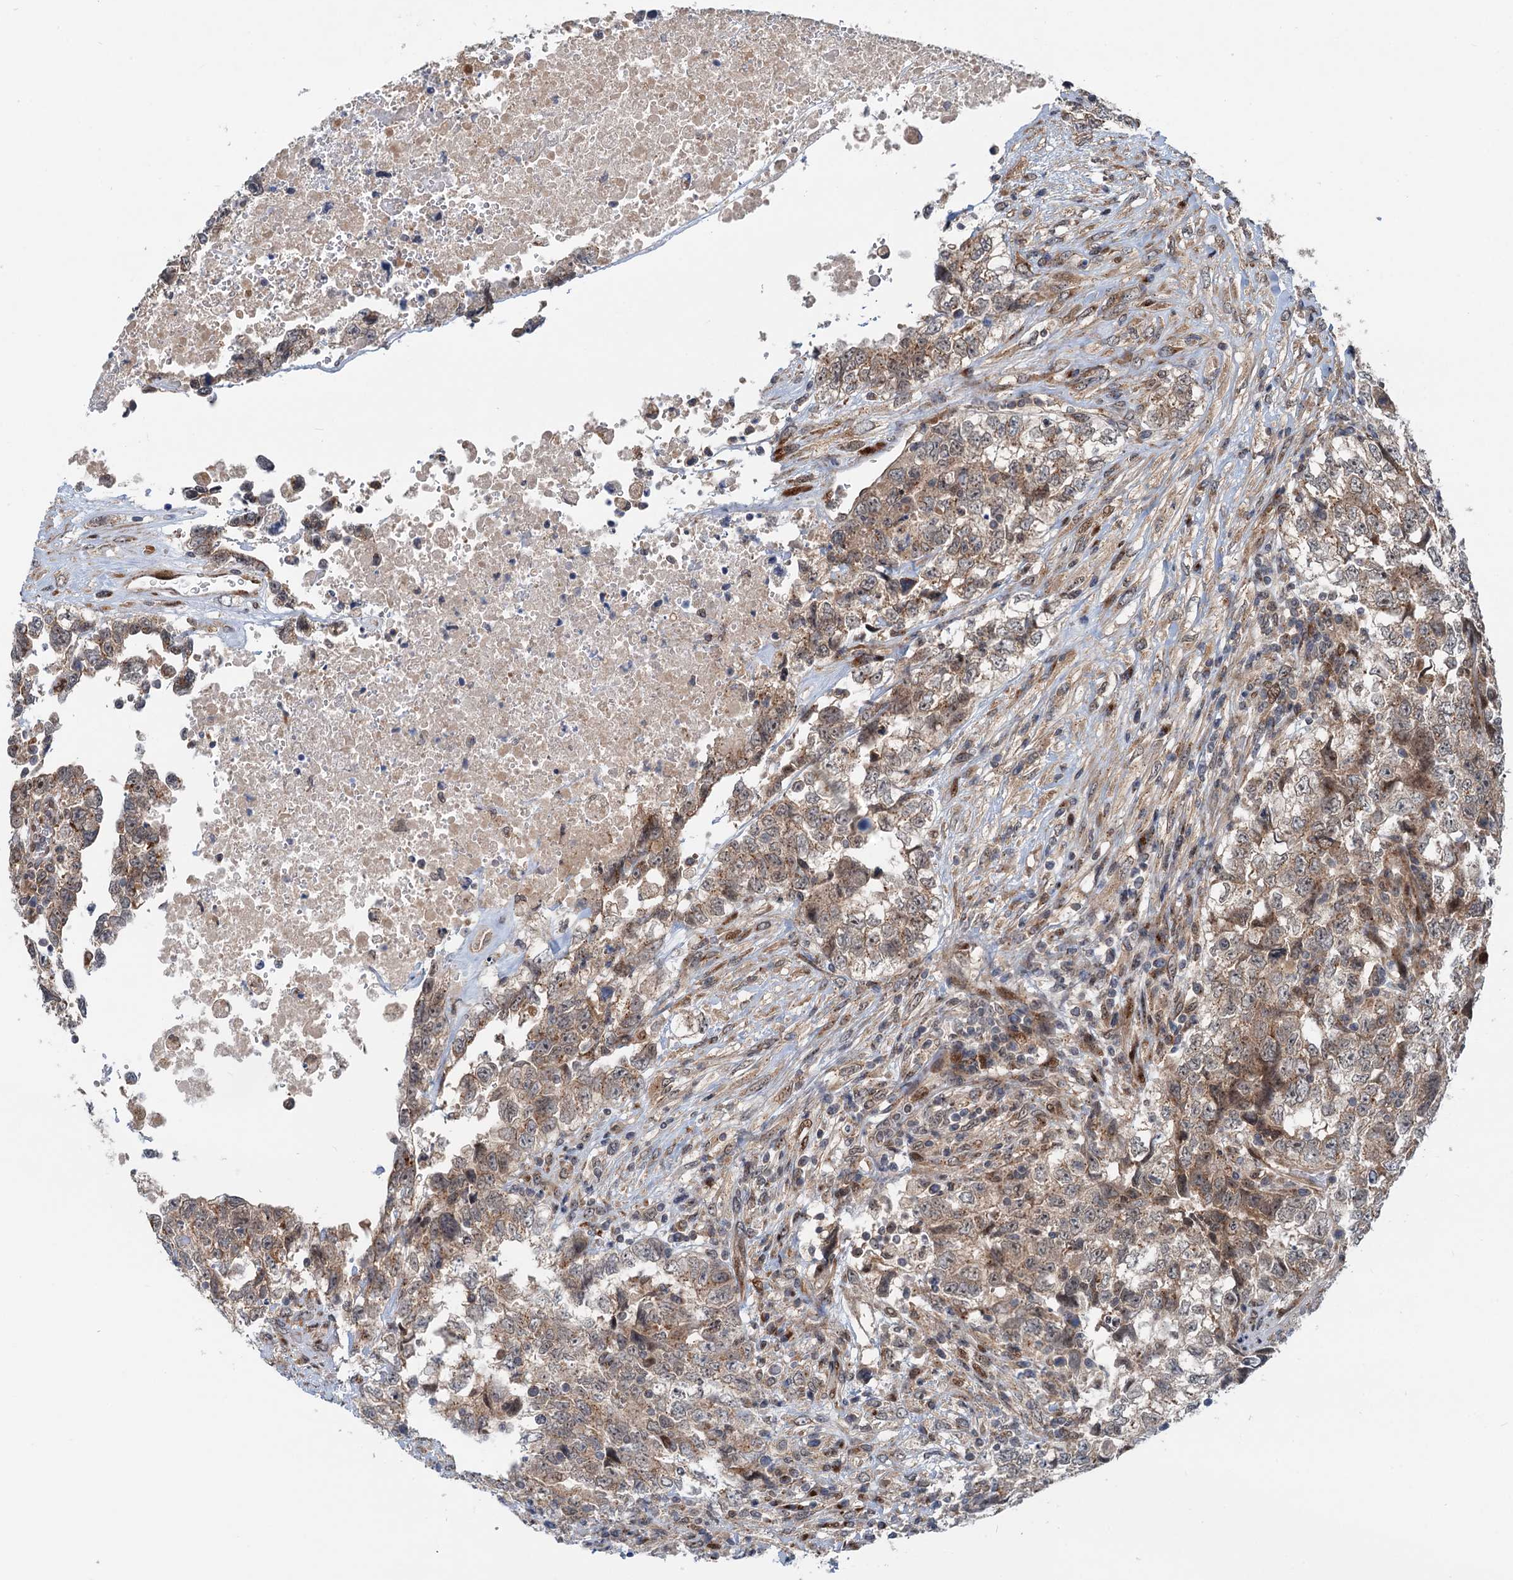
{"staining": {"intensity": "moderate", "quantity": ">75%", "location": "cytoplasmic/membranous"}, "tissue": "testis cancer", "cell_type": "Tumor cells", "image_type": "cancer", "snomed": [{"axis": "morphology", "description": "Carcinoma, Embryonal, NOS"}, {"axis": "topography", "description": "Testis"}], "caption": "Brown immunohistochemical staining in testis cancer (embryonal carcinoma) shows moderate cytoplasmic/membranous staining in about >75% of tumor cells.", "gene": "DYNC2I2", "patient": {"sex": "male", "age": 37}}